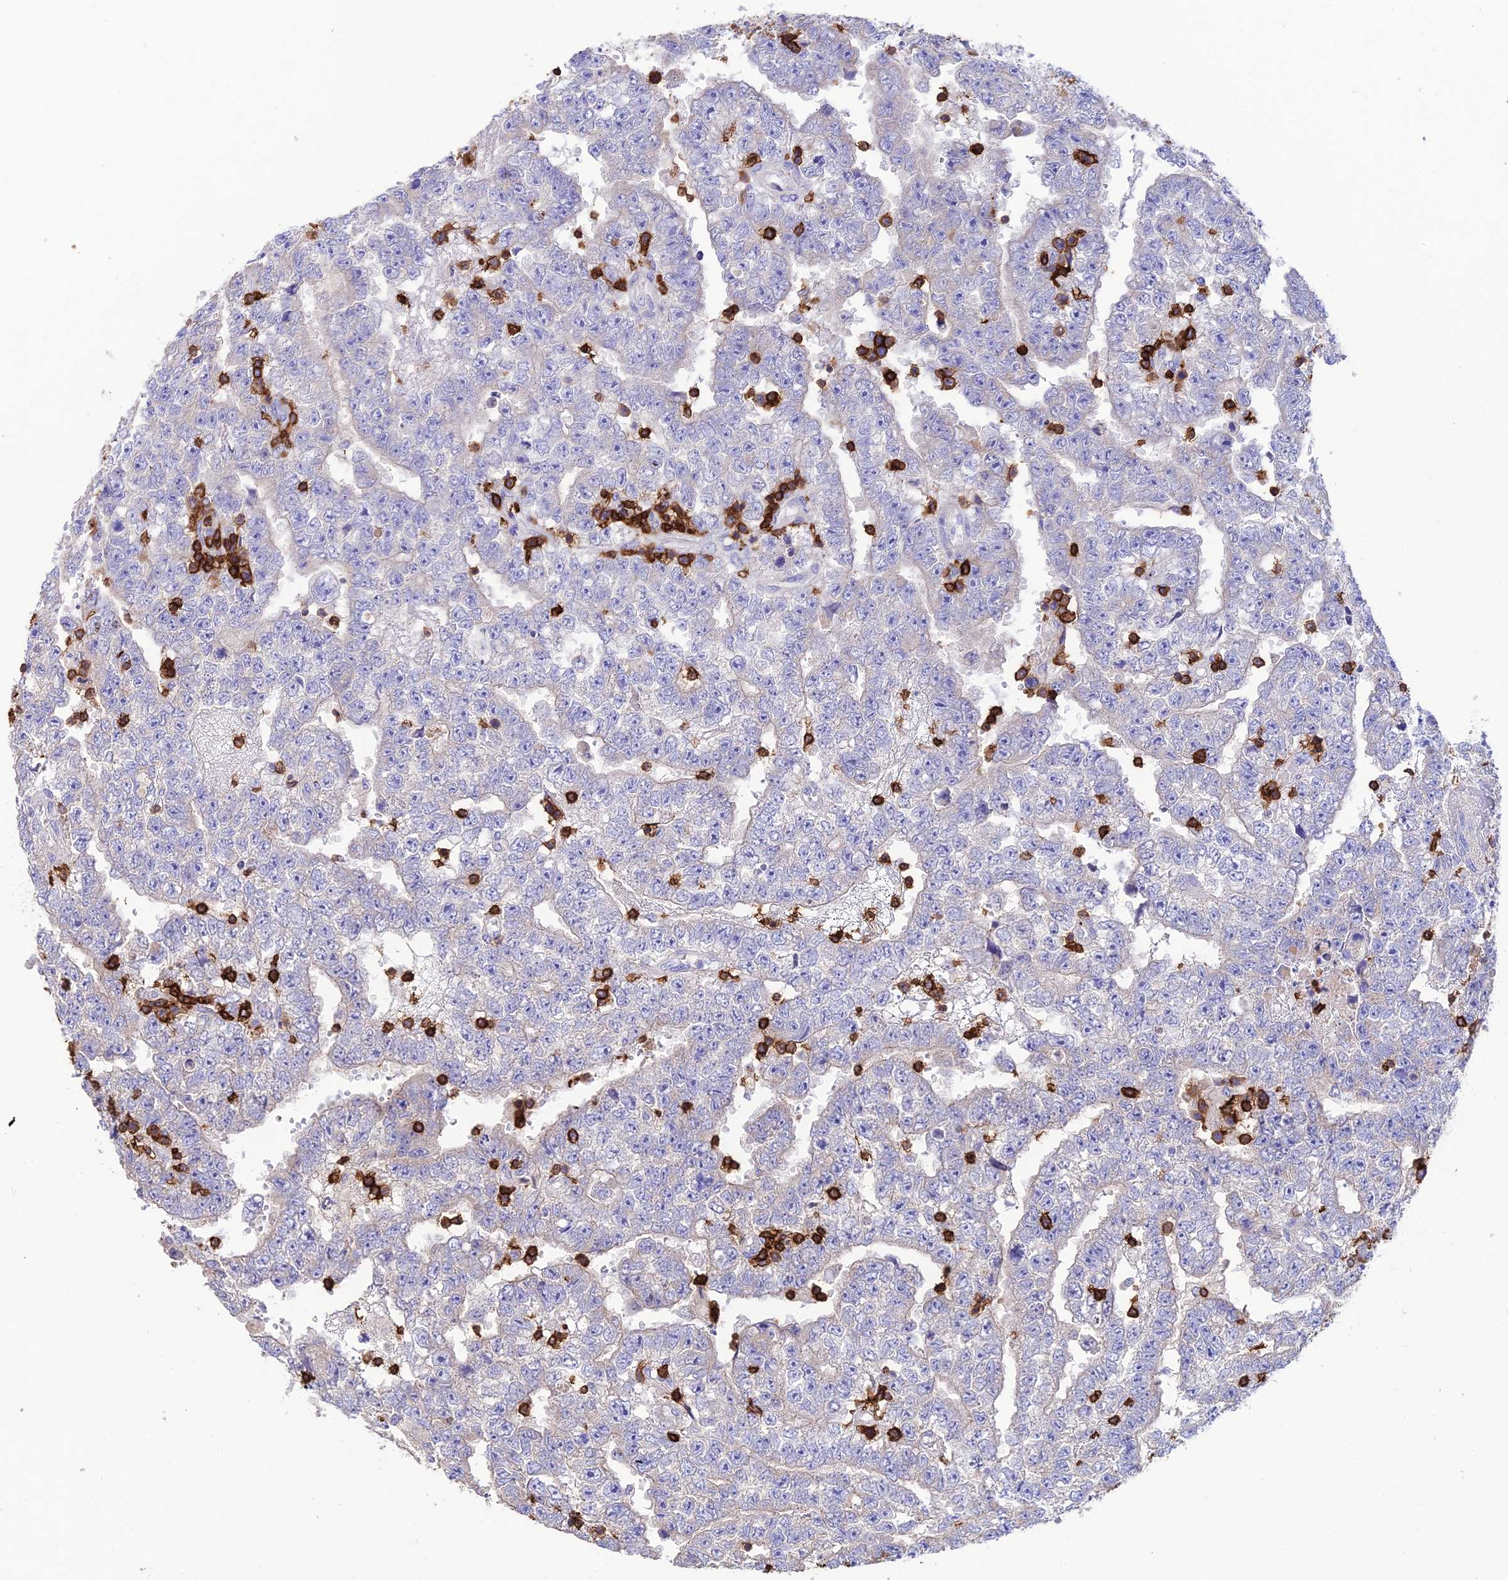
{"staining": {"intensity": "negative", "quantity": "none", "location": "none"}, "tissue": "testis cancer", "cell_type": "Tumor cells", "image_type": "cancer", "snomed": [{"axis": "morphology", "description": "Carcinoma, Embryonal, NOS"}, {"axis": "topography", "description": "Testis"}], "caption": "Immunohistochemical staining of testis cancer (embryonal carcinoma) reveals no significant positivity in tumor cells.", "gene": "PTPRCAP", "patient": {"sex": "male", "age": 25}}